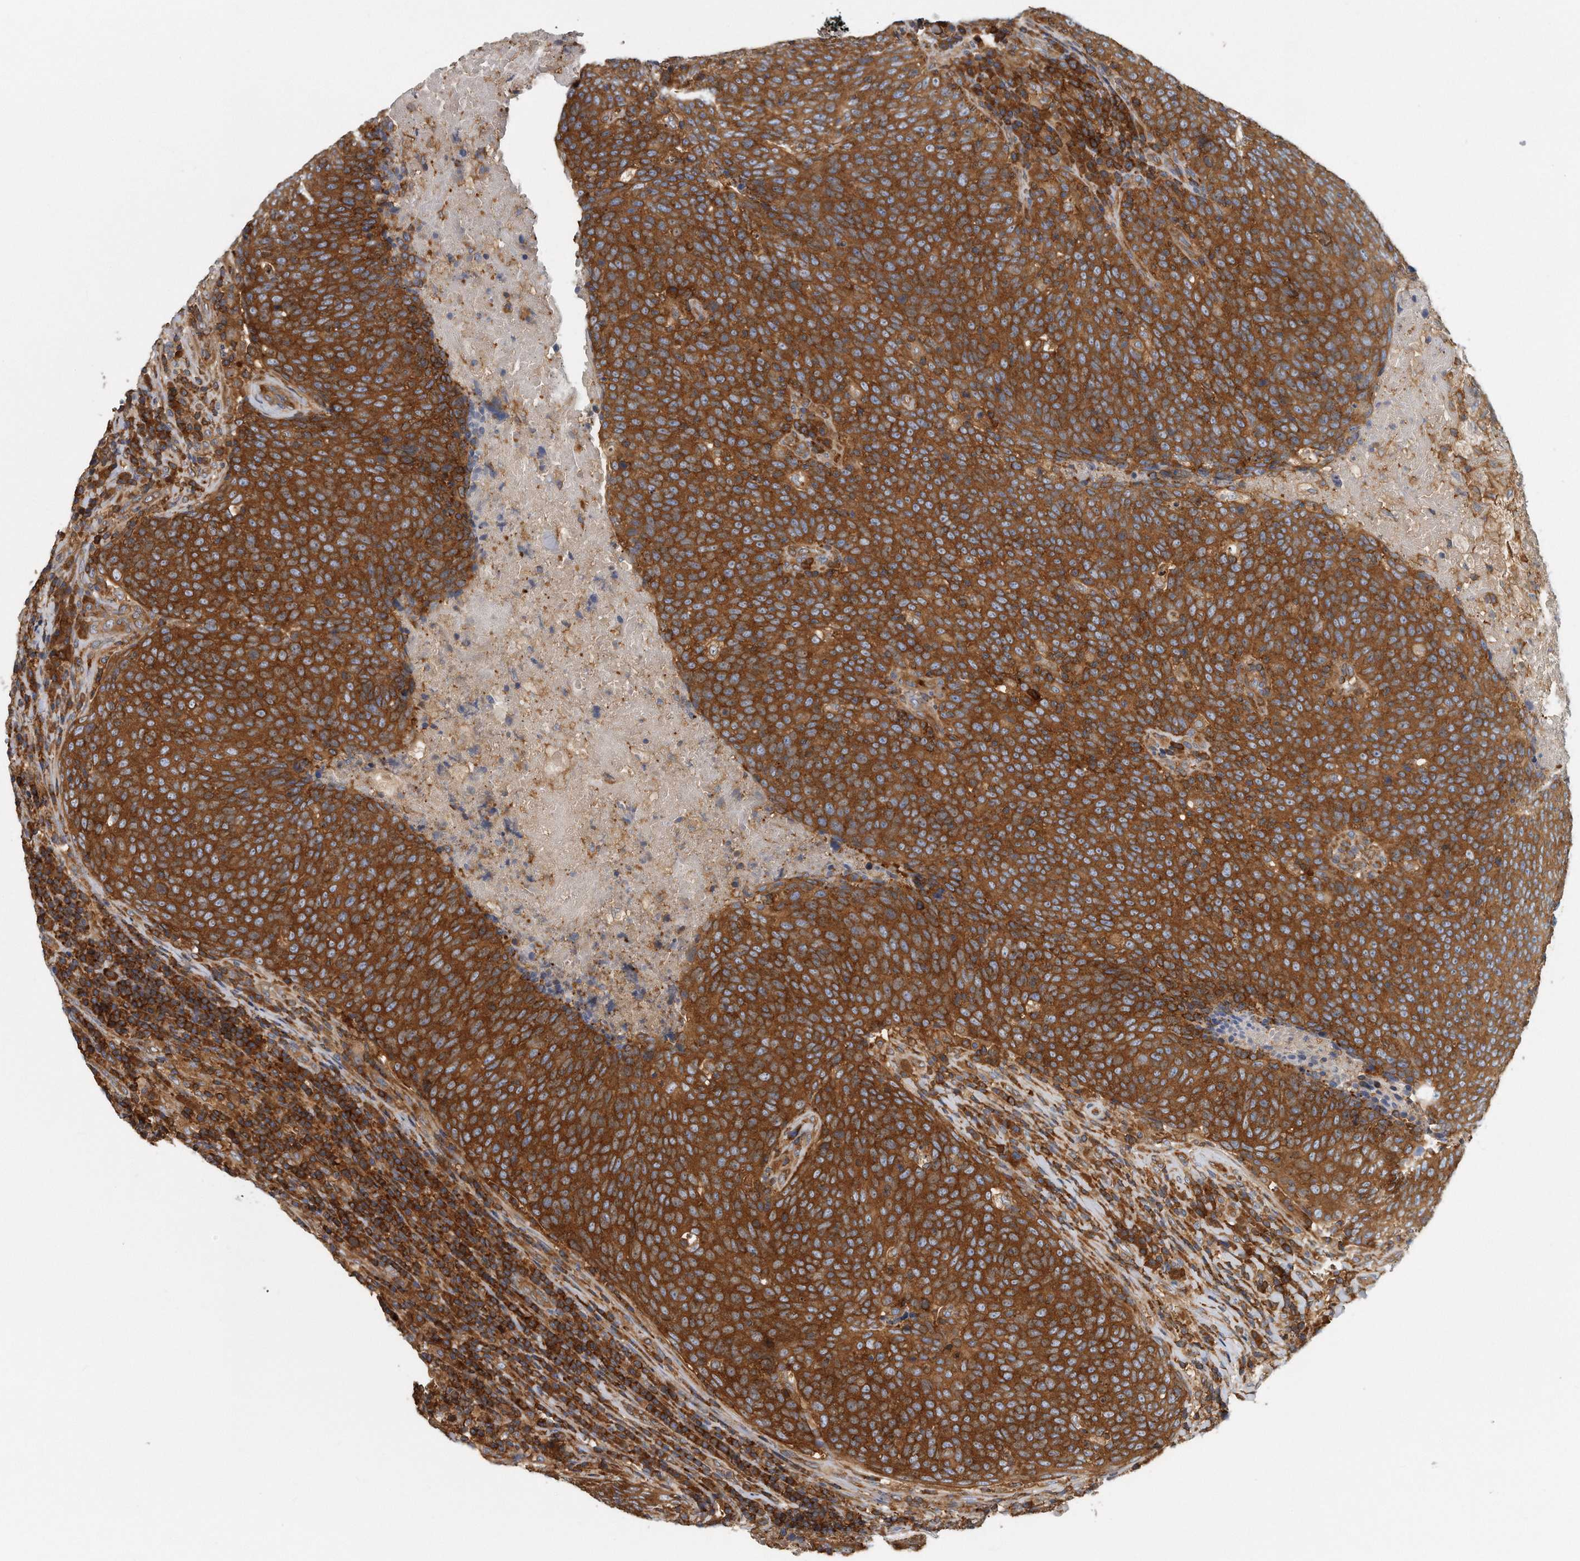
{"staining": {"intensity": "strong", "quantity": ">75%", "location": "cytoplasmic/membranous"}, "tissue": "head and neck cancer", "cell_type": "Tumor cells", "image_type": "cancer", "snomed": [{"axis": "morphology", "description": "Squamous cell carcinoma, NOS"}, {"axis": "morphology", "description": "Squamous cell carcinoma, metastatic, NOS"}, {"axis": "topography", "description": "Lymph node"}, {"axis": "topography", "description": "Head-Neck"}], "caption": "Protein analysis of metastatic squamous cell carcinoma (head and neck) tissue reveals strong cytoplasmic/membranous staining in about >75% of tumor cells.", "gene": "EIF3I", "patient": {"sex": "male", "age": 62}}